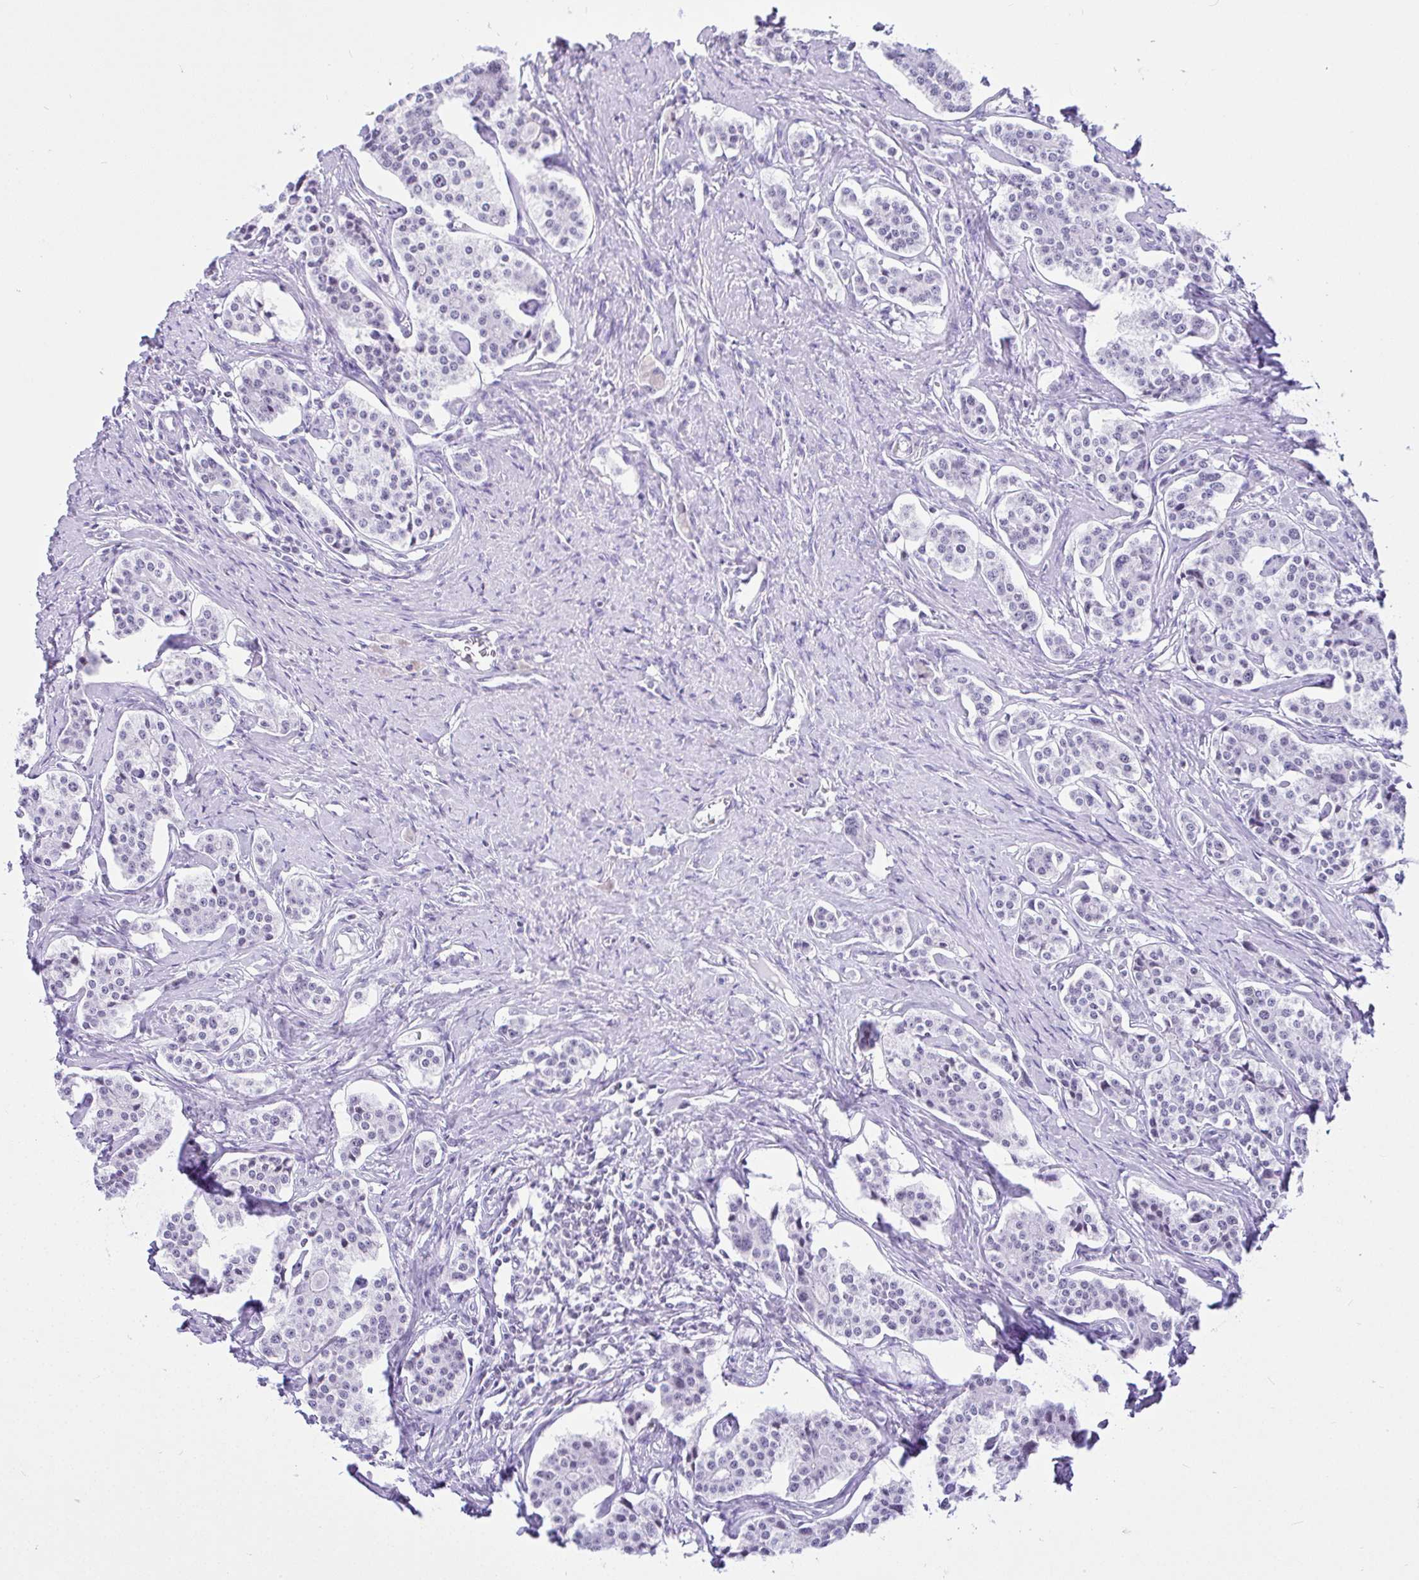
{"staining": {"intensity": "negative", "quantity": "none", "location": "none"}, "tissue": "carcinoid", "cell_type": "Tumor cells", "image_type": "cancer", "snomed": [{"axis": "morphology", "description": "Carcinoid, malignant, NOS"}, {"axis": "topography", "description": "Small intestine"}], "caption": "This is a histopathology image of IHC staining of carcinoid, which shows no staining in tumor cells. The staining was performed using DAB (3,3'-diaminobenzidine) to visualize the protein expression in brown, while the nuclei were stained in blue with hematoxylin (Magnification: 20x).", "gene": "KRT27", "patient": {"sex": "male", "age": 63}}